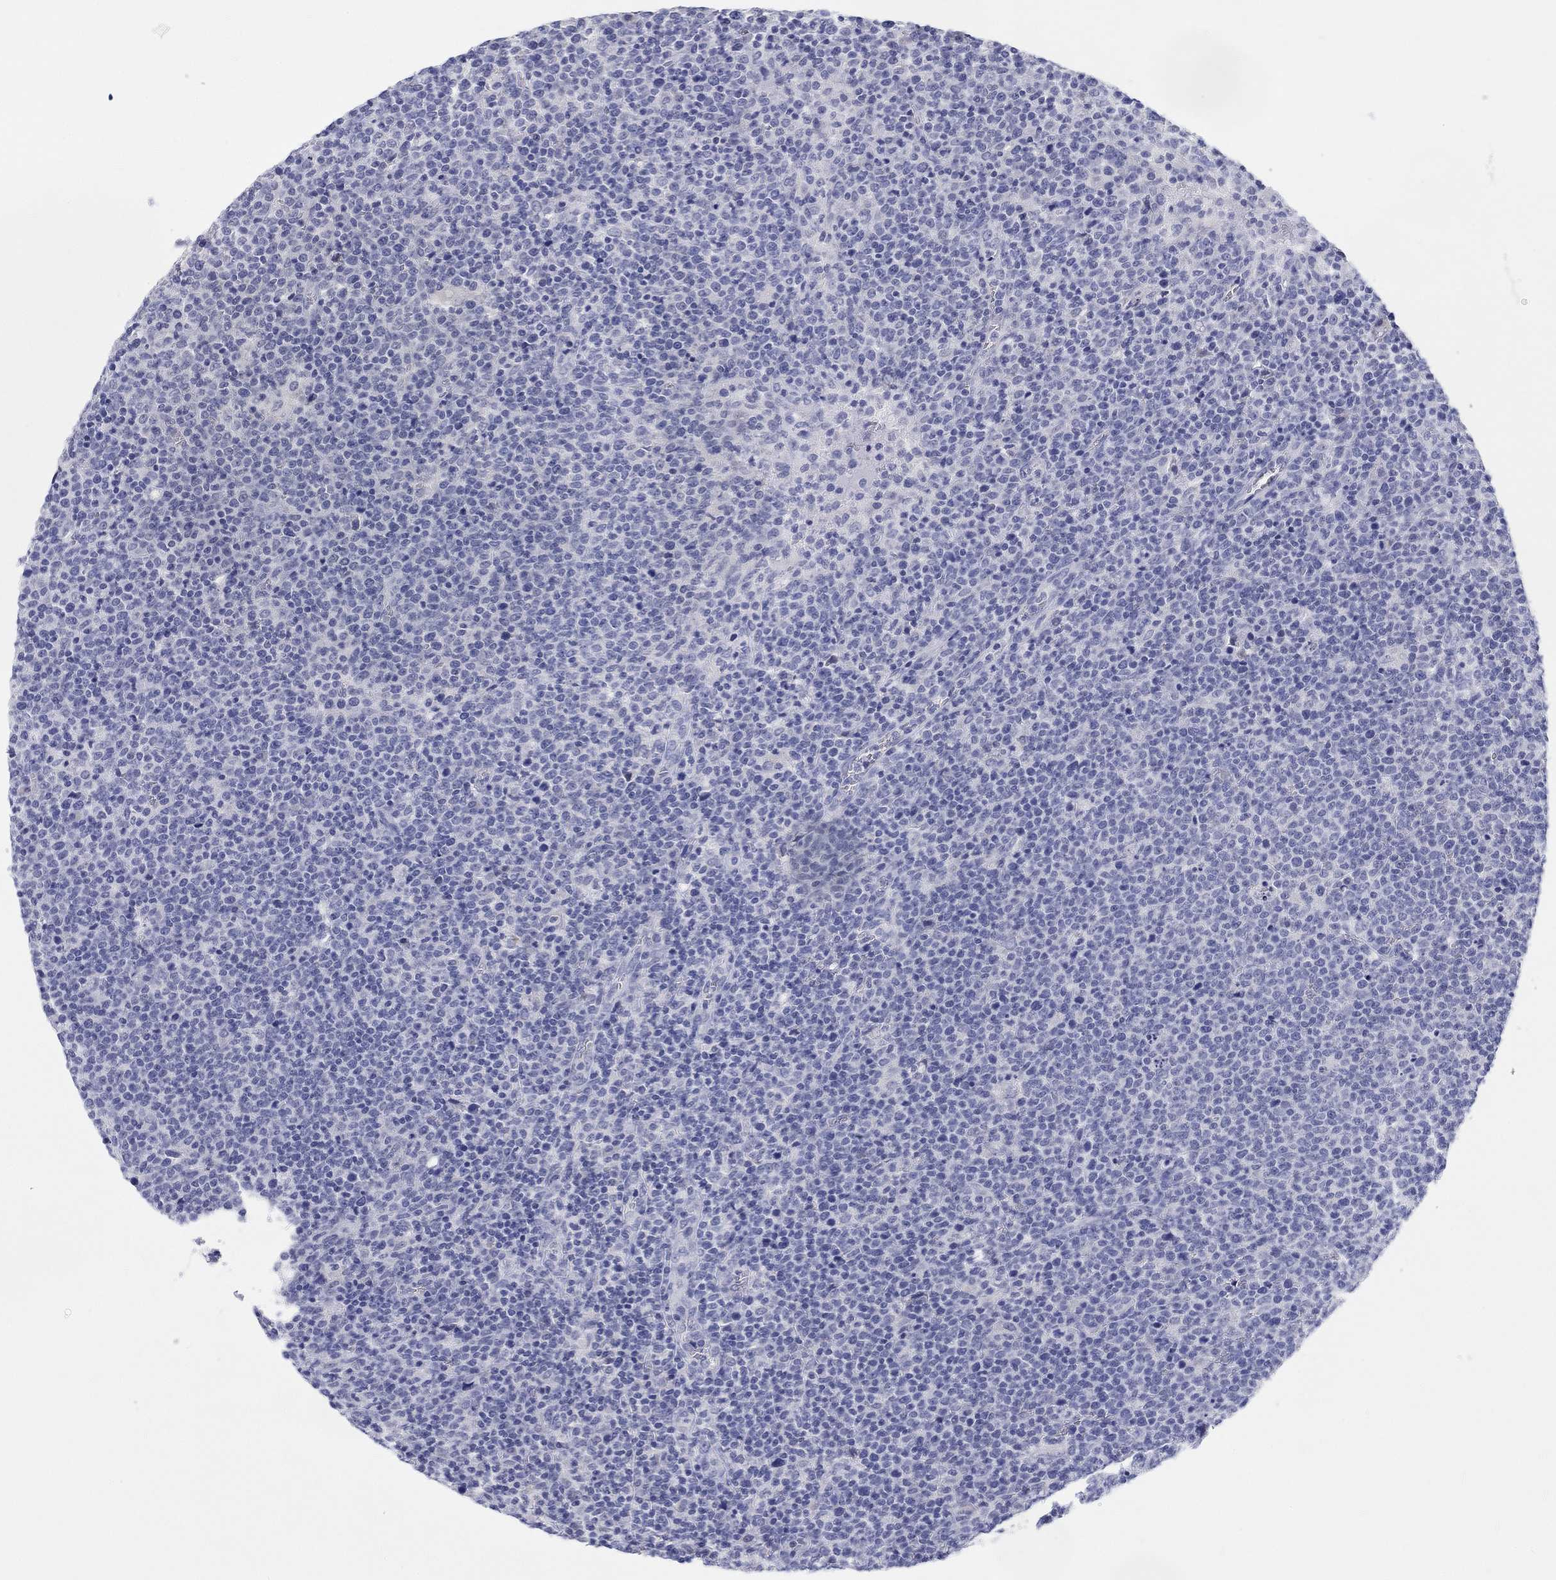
{"staining": {"intensity": "negative", "quantity": "none", "location": "none"}, "tissue": "lymphoma", "cell_type": "Tumor cells", "image_type": "cancer", "snomed": [{"axis": "morphology", "description": "Malignant lymphoma, non-Hodgkin's type, High grade"}, {"axis": "topography", "description": "Lymph node"}], "caption": "This is a histopathology image of immunohistochemistry (IHC) staining of lymphoma, which shows no expression in tumor cells.", "gene": "LRRC4C", "patient": {"sex": "male", "age": 61}}